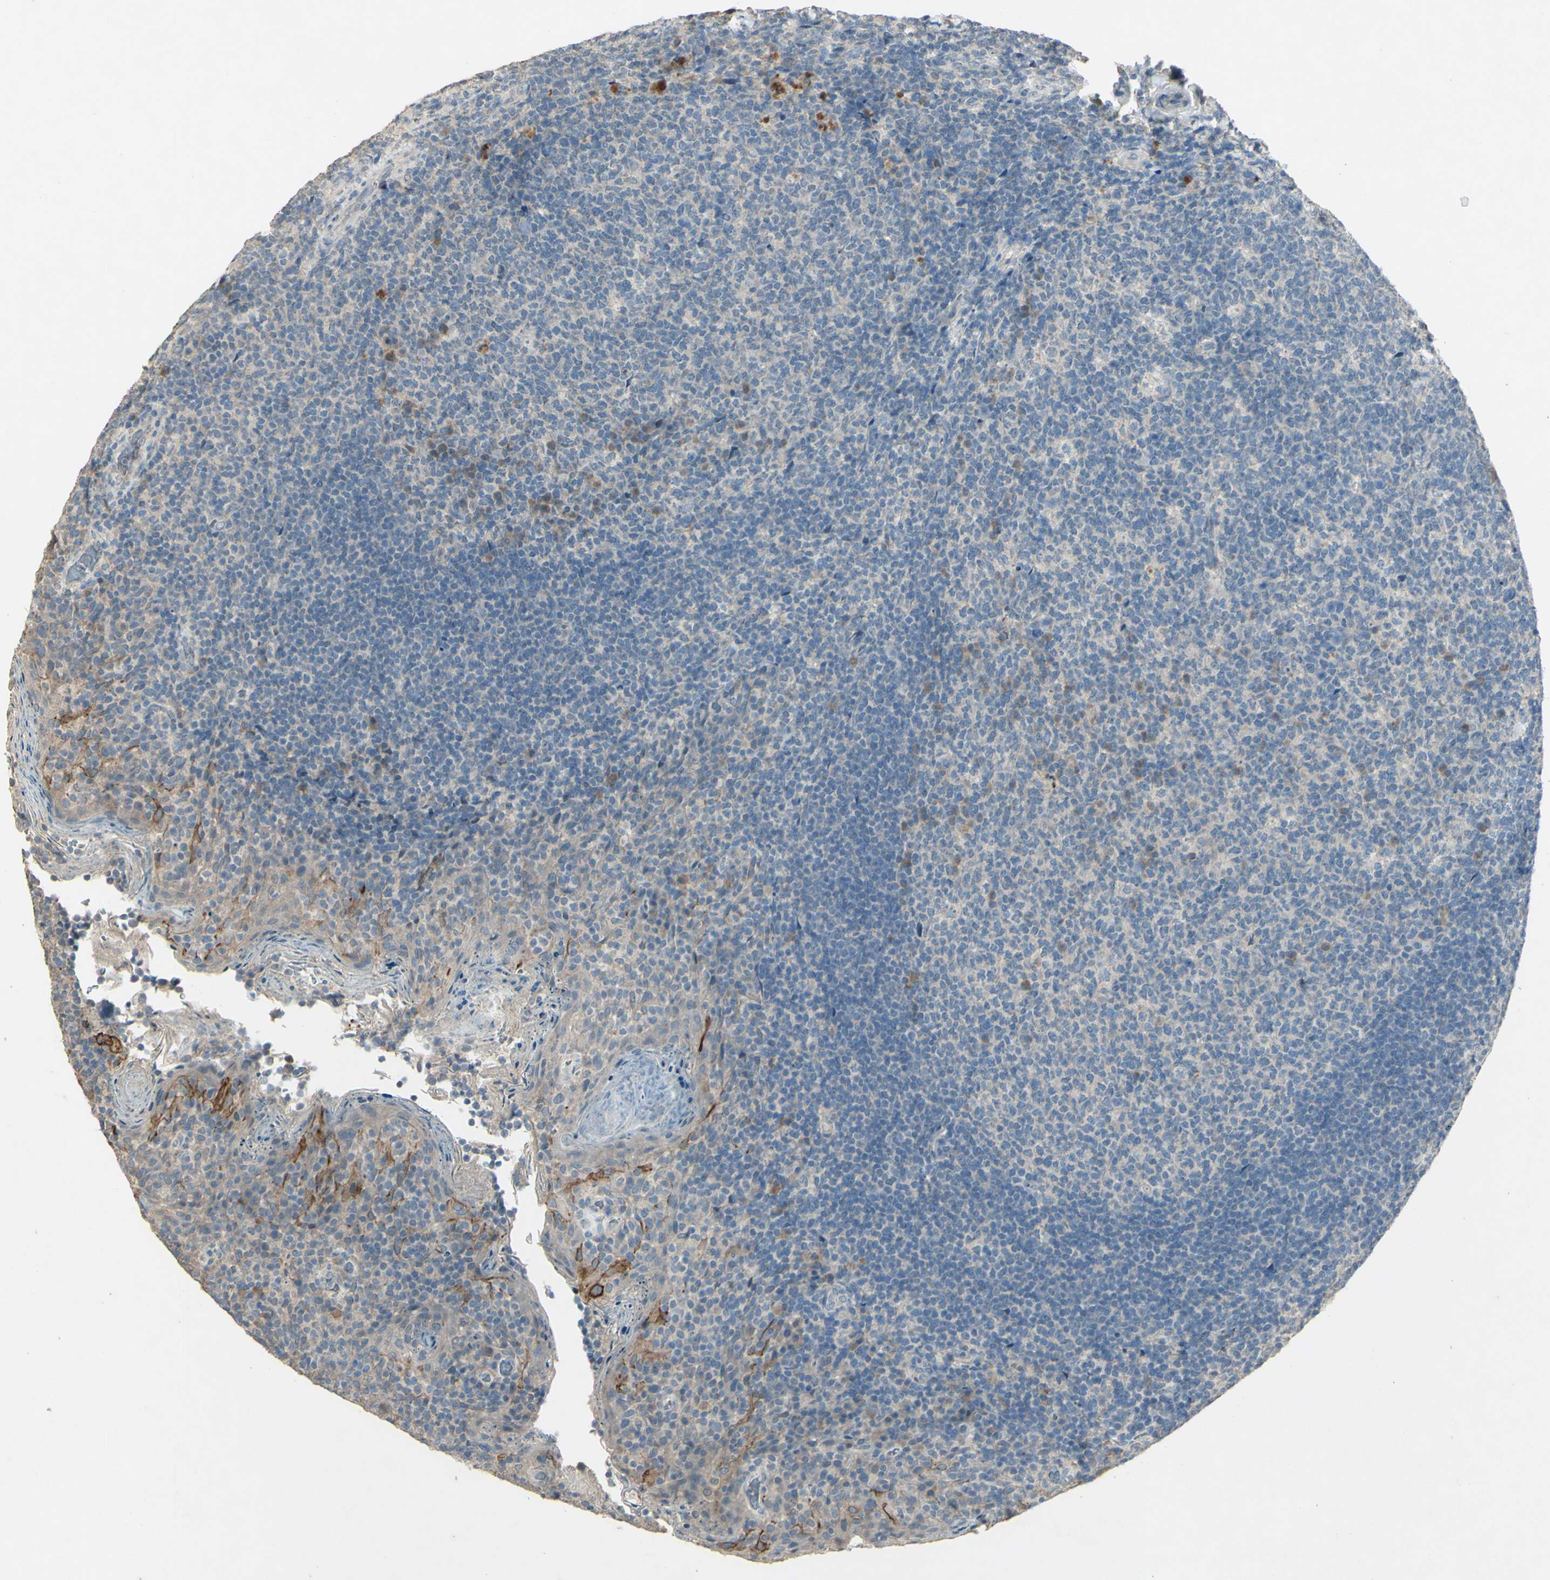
{"staining": {"intensity": "weak", "quantity": "<25%", "location": "cytoplasmic/membranous"}, "tissue": "tonsil", "cell_type": "Germinal center cells", "image_type": "normal", "snomed": [{"axis": "morphology", "description": "Normal tissue, NOS"}, {"axis": "topography", "description": "Tonsil"}], "caption": "DAB immunohistochemical staining of normal human tonsil reveals no significant expression in germinal center cells. The staining was performed using DAB (3,3'-diaminobenzidine) to visualize the protein expression in brown, while the nuclei were stained in blue with hematoxylin (Magnification: 20x).", "gene": "TIMM21", "patient": {"sex": "male", "age": 17}}